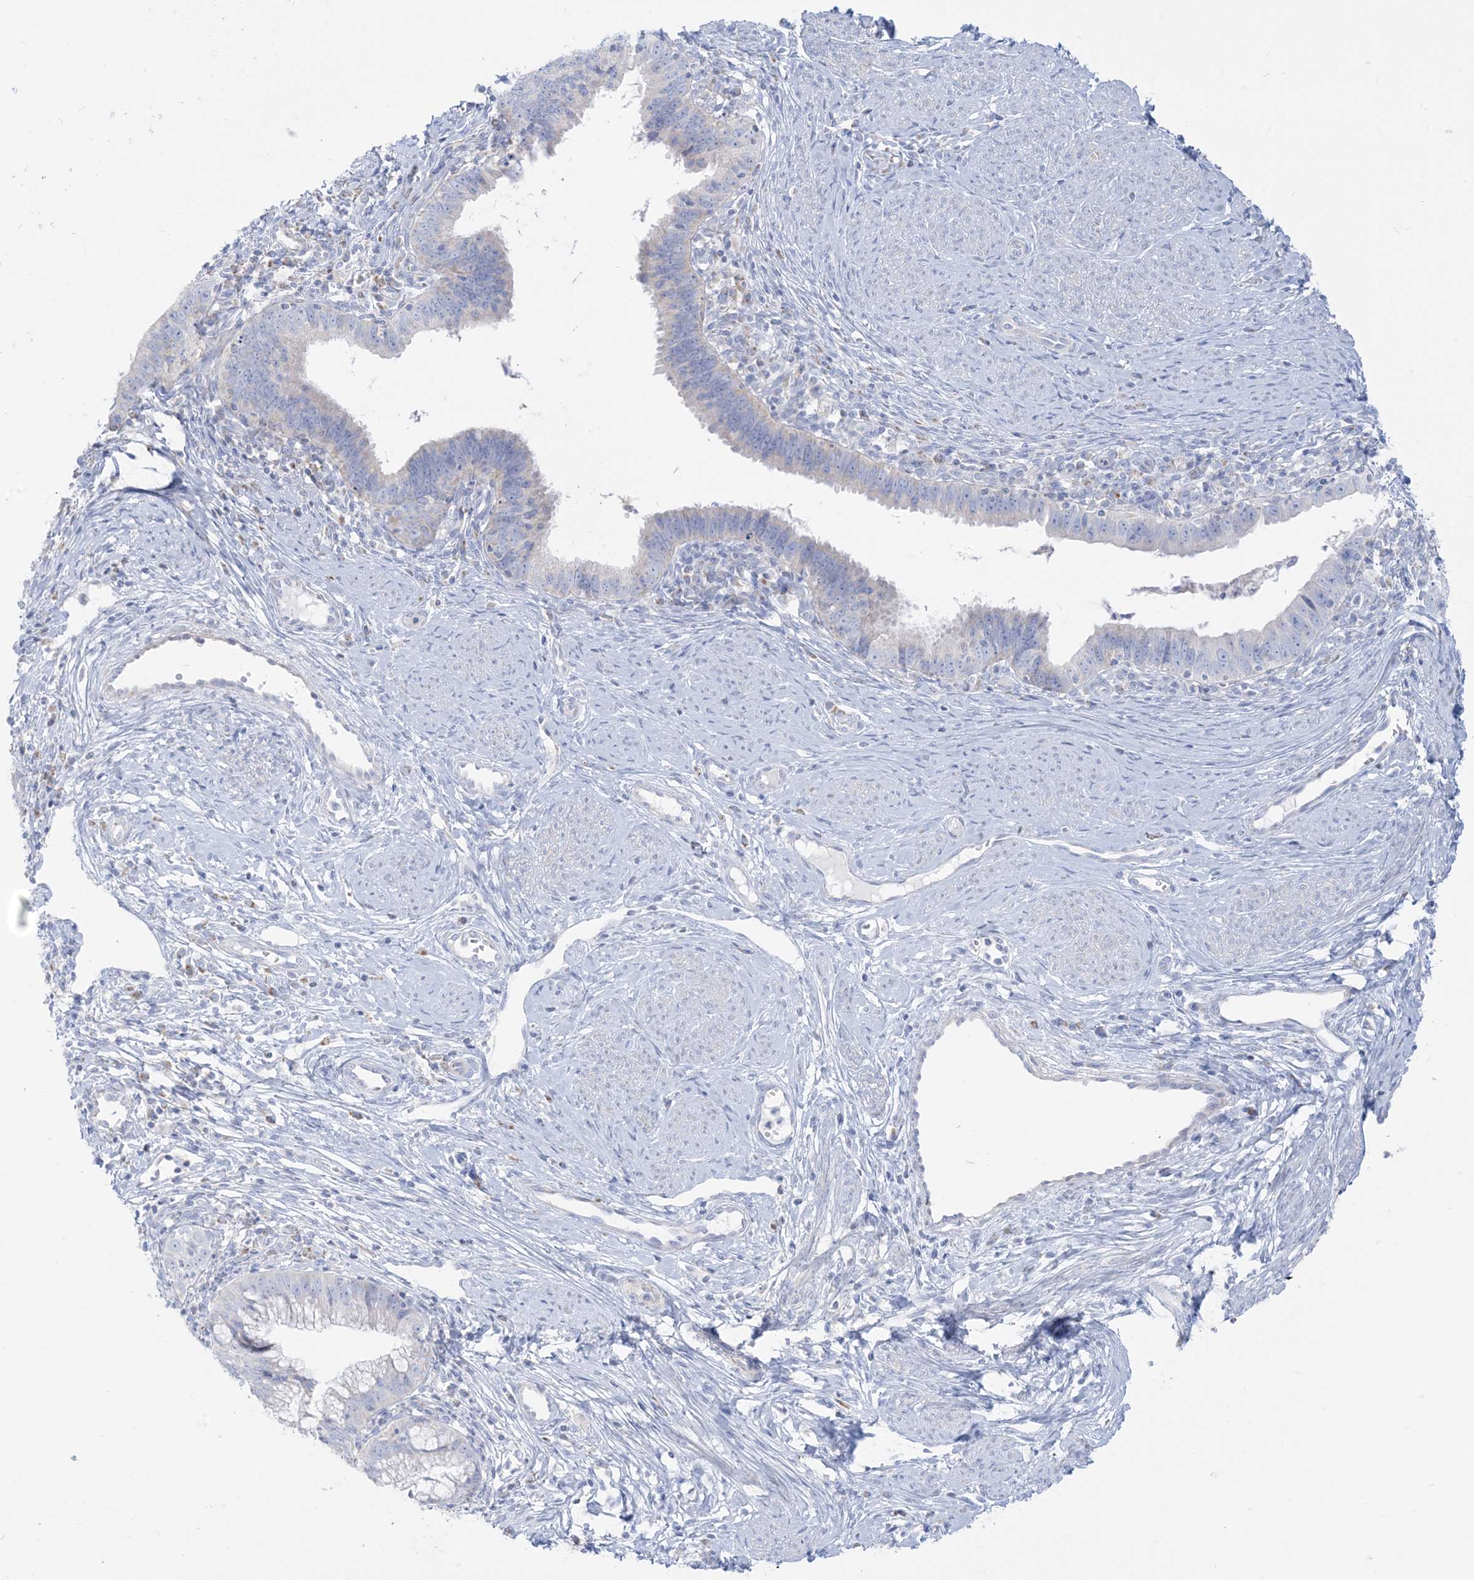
{"staining": {"intensity": "negative", "quantity": "none", "location": "none"}, "tissue": "cervical cancer", "cell_type": "Tumor cells", "image_type": "cancer", "snomed": [{"axis": "morphology", "description": "Adenocarcinoma, NOS"}, {"axis": "topography", "description": "Cervix"}], "caption": "Human cervical adenocarcinoma stained for a protein using immunohistochemistry reveals no staining in tumor cells.", "gene": "SLC26A3", "patient": {"sex": "female", "age": 36}}